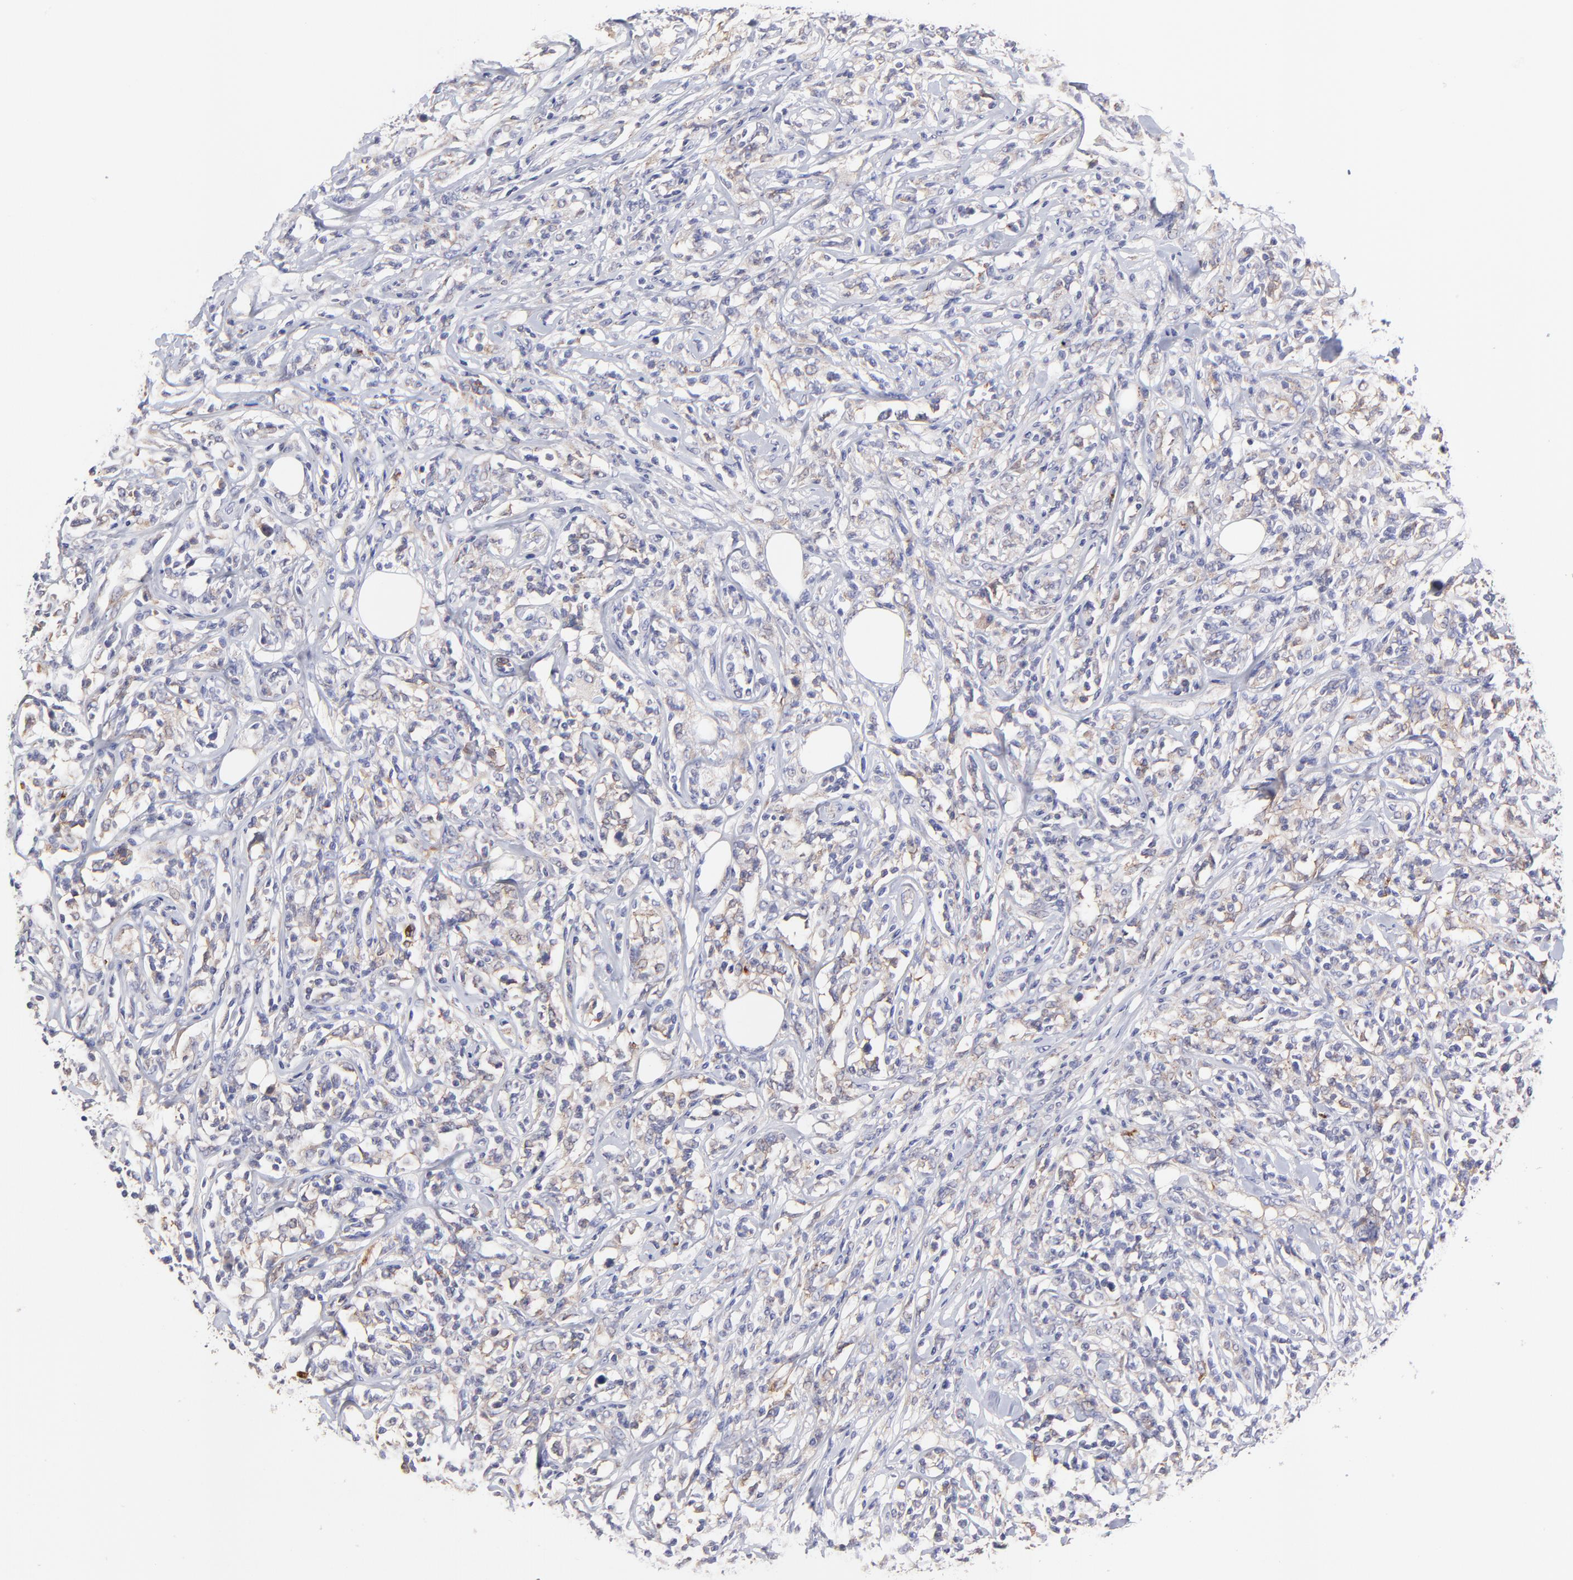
{"staining": {"intensity": "weak", "quantity": "25%-75%", "location": "cytoplasmic/membranous"}, "tissue": "lymphoma", "cell_type": "Tumor cells", "image_type": "cancer", "snomed": [{"axis": "morphology", "description": "Malignant lymphoma, non-Hodgkin's type, High grade"}, {"axis": "topography", "description": "Lymph node"}], "caption": "Lymphoma tissue demonstrates weak cytoplasmic/membranous positivity in approximately 25%-75% of tumor cells (DAB (3,3'-diaminobenzidine) = brown stain, brightfield microscopy at high magnification).", "gene": "GCSAM", "patient": {"sex": "female", "age": 84}}